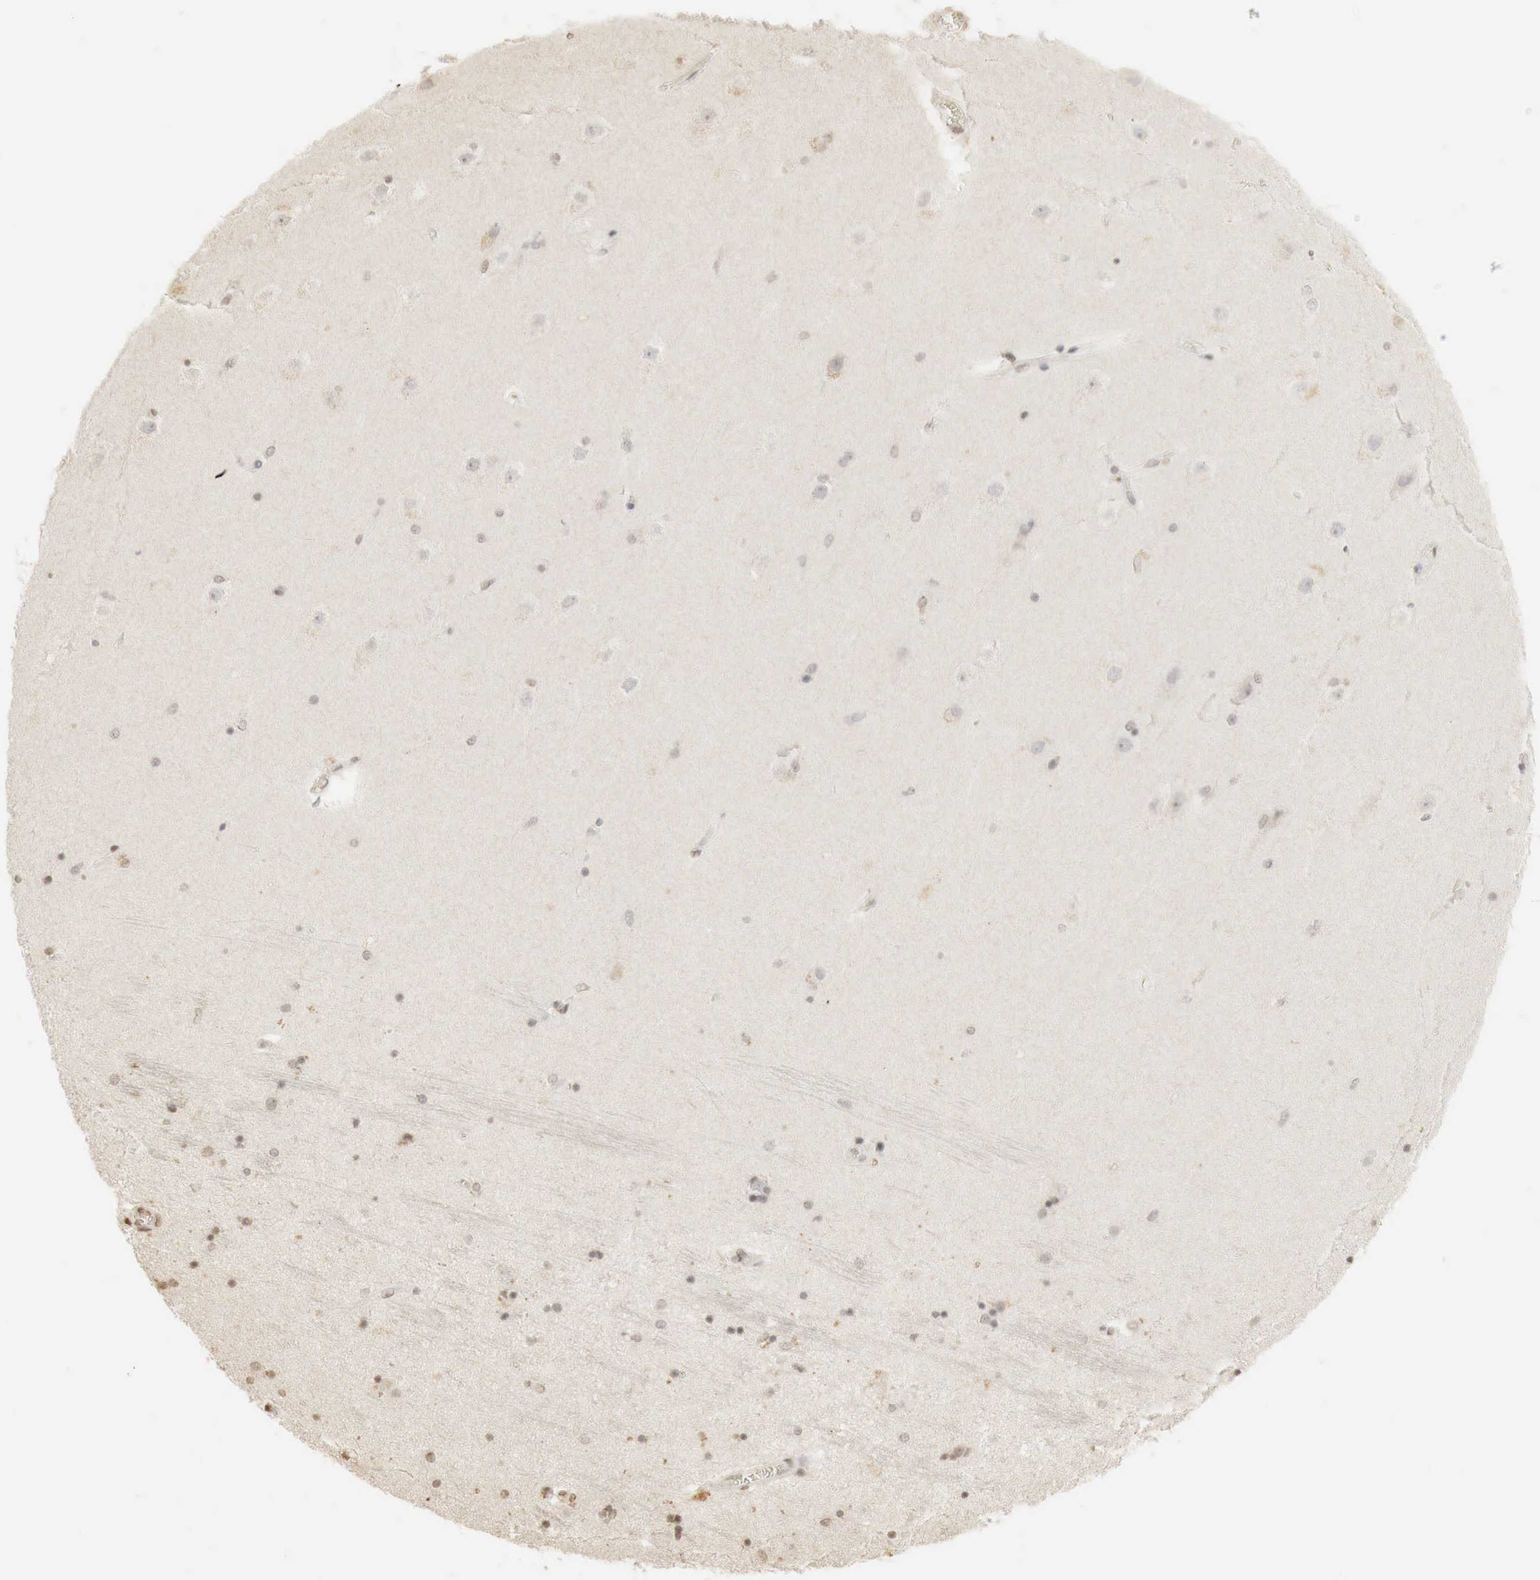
{"staining": {"intensity": "weak", "quantity": "25%-75%", "location": "cytoplasmic/membranous"}, "tissue": "hippocampus", "cell_type": "Glial cells", "image_type": "normal", "snomed": [{"axis": "morphology", "description": "Normal tissue, NOS"}, {"axis": "topography", "description": "Hippocampus"}], "caption": "A histopathology image showing weak cytoplasmic/membranous expression in approximately 25%-75% of glial cells in normal hippocampus, as visualized by brown immunohistochemical staining.", "gene": "ERBB4", "patient": {"sex": "female", "age": 54}}